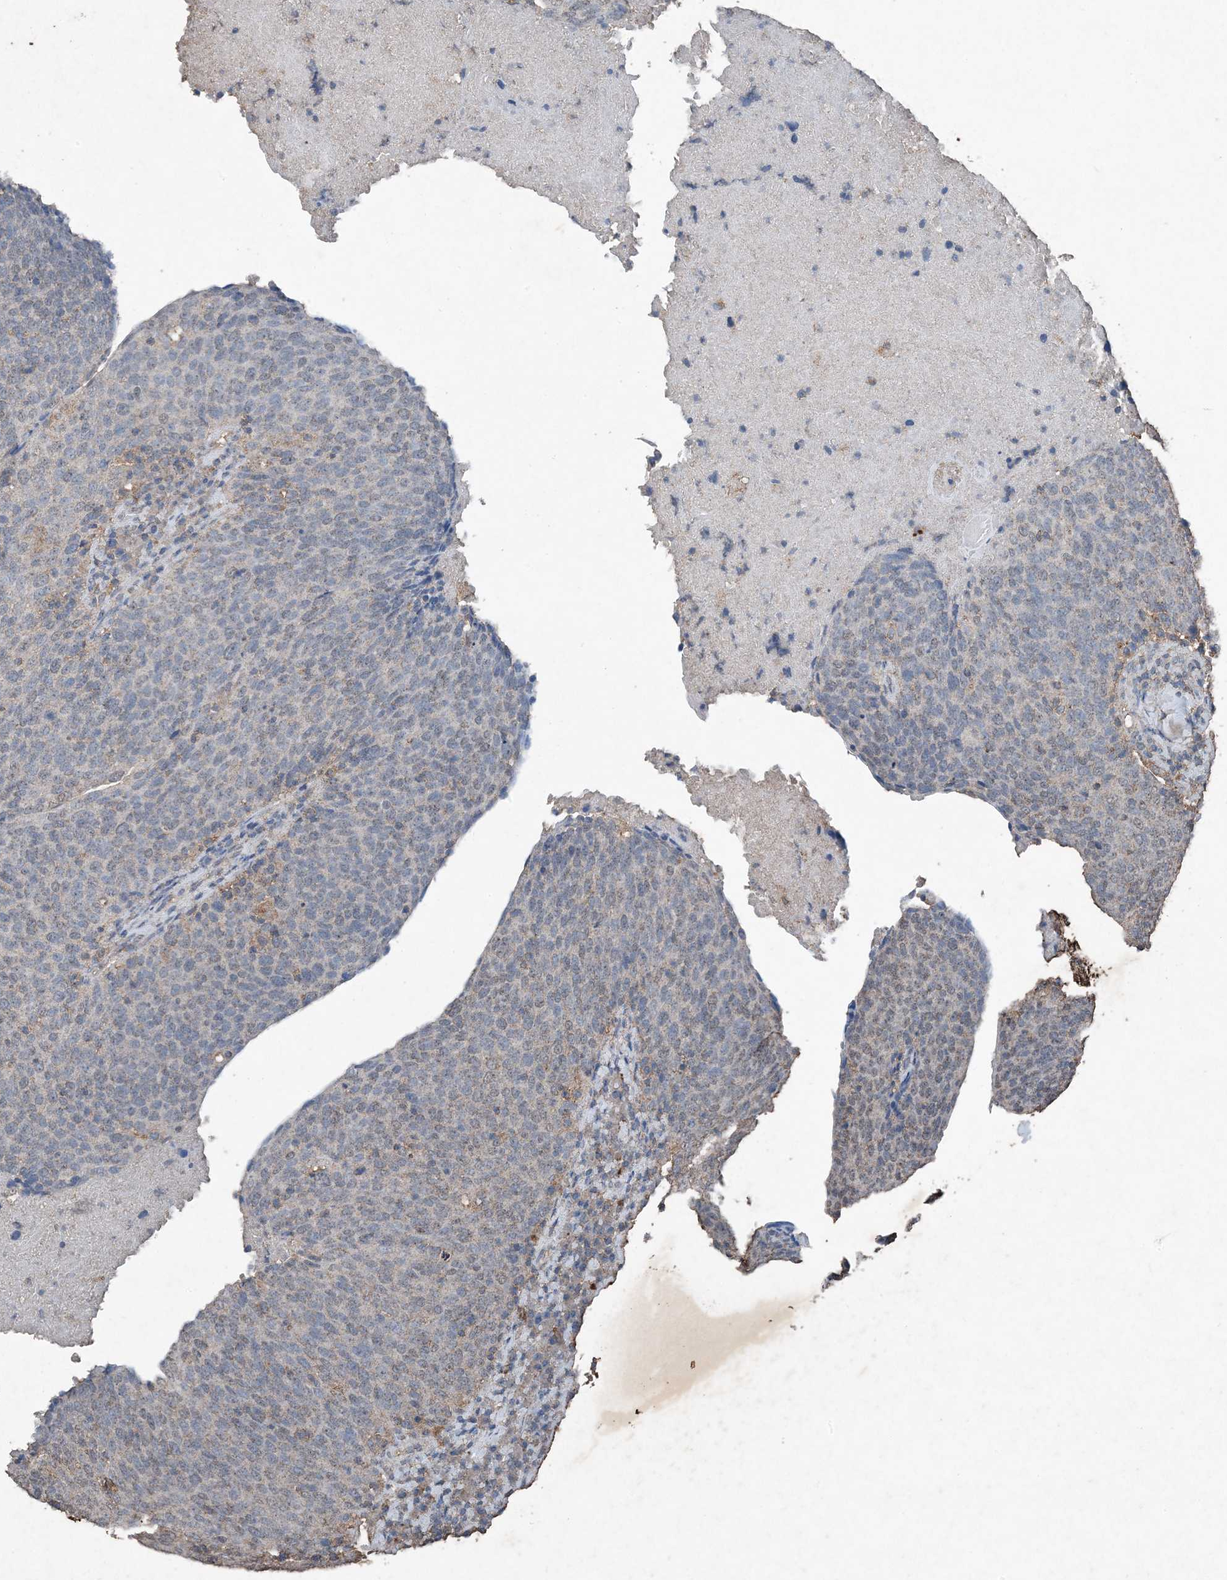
{"staining": {"intensity": "negative", "quantity": "none", "location": "none"}, "tissue": "head and neck cancer", "cell_type": "Tumor cells", "image_type": "cancer", "snomed": [{"axis": "morphology", "description": "Squamous cell carcinoma, NOS"}, {"axis": "morphology", "description": "Squamous cell carcinoma, metastatic, NOS"}, {"axis": "topography", "description": "Lymph node"}, {"axis": "topography", "description": "Head-Neck"}], "caption": "Tumor cells are negative for brown protein staining in head and neck squamous cell carcinoma.", "gene": "FCN3", "patient": {"sex": "male", "age": 62}}